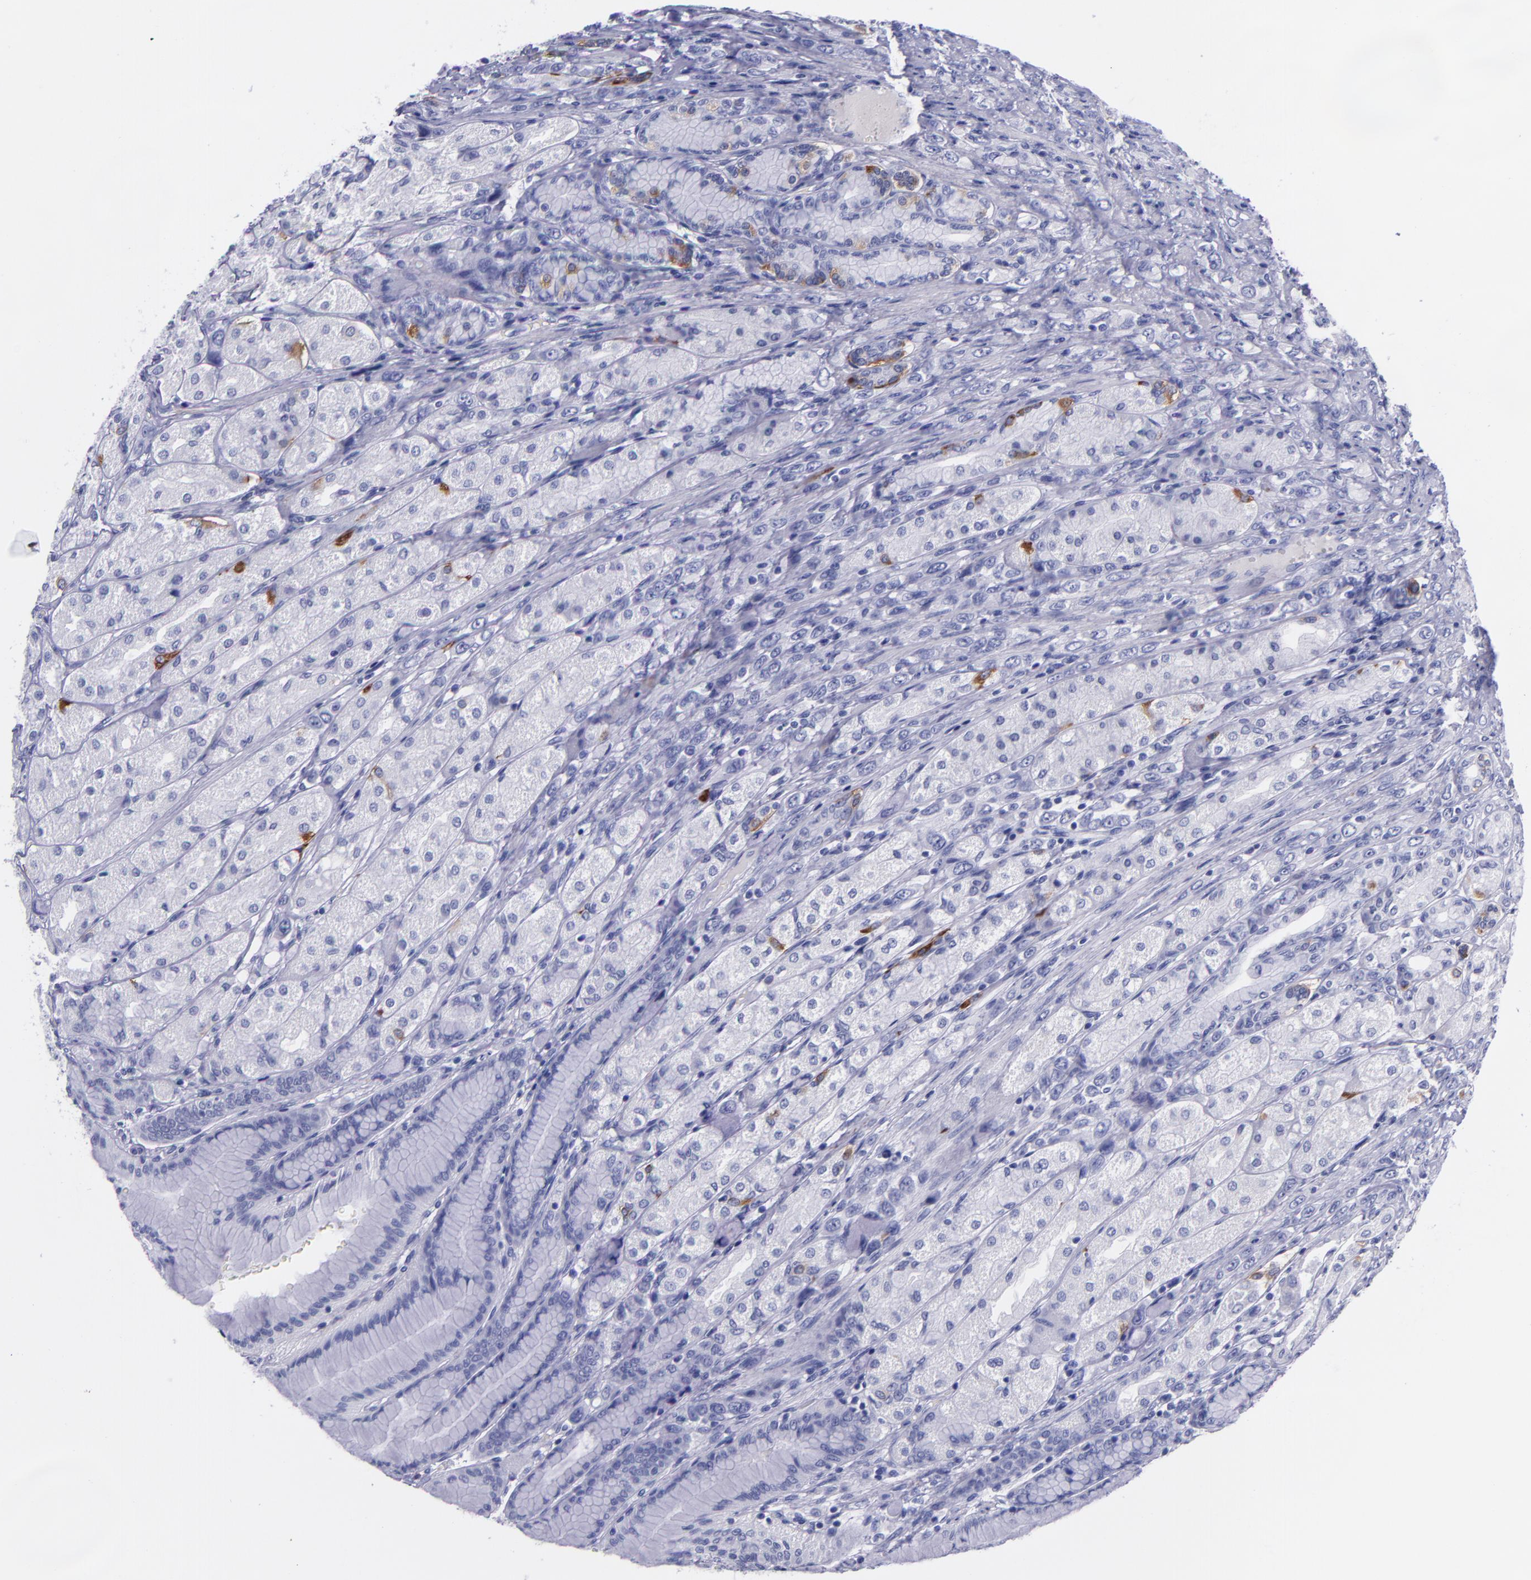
{"staining": {"intensity": "strong", "quantity": "<25%", "location": "cytoplasmic/membranous"}, "tissue": "stomach", "cell_type": "Glandular cells", "image_type": "normal", "snomed": [{"axis": "morphology", "description": "Normal tissue, NOS"}, {"axis": "morphology", "description": "Adenocarcinoma, NOS"}, {"axis": "topography", "description": "Stomach"}, {"axis": "topography", "description": "Stomach, lower"}], "caption": "This micrograph displays unremarkable stomach stained with immunohistochemistry to label a protein in brown. The cytoplasmic/membranous of glandular cells show strong positivity for the protein. Nuclei are counter-stained blue.", "gene": "SV2A", "patient": {"sex": "female", "age": 65}}